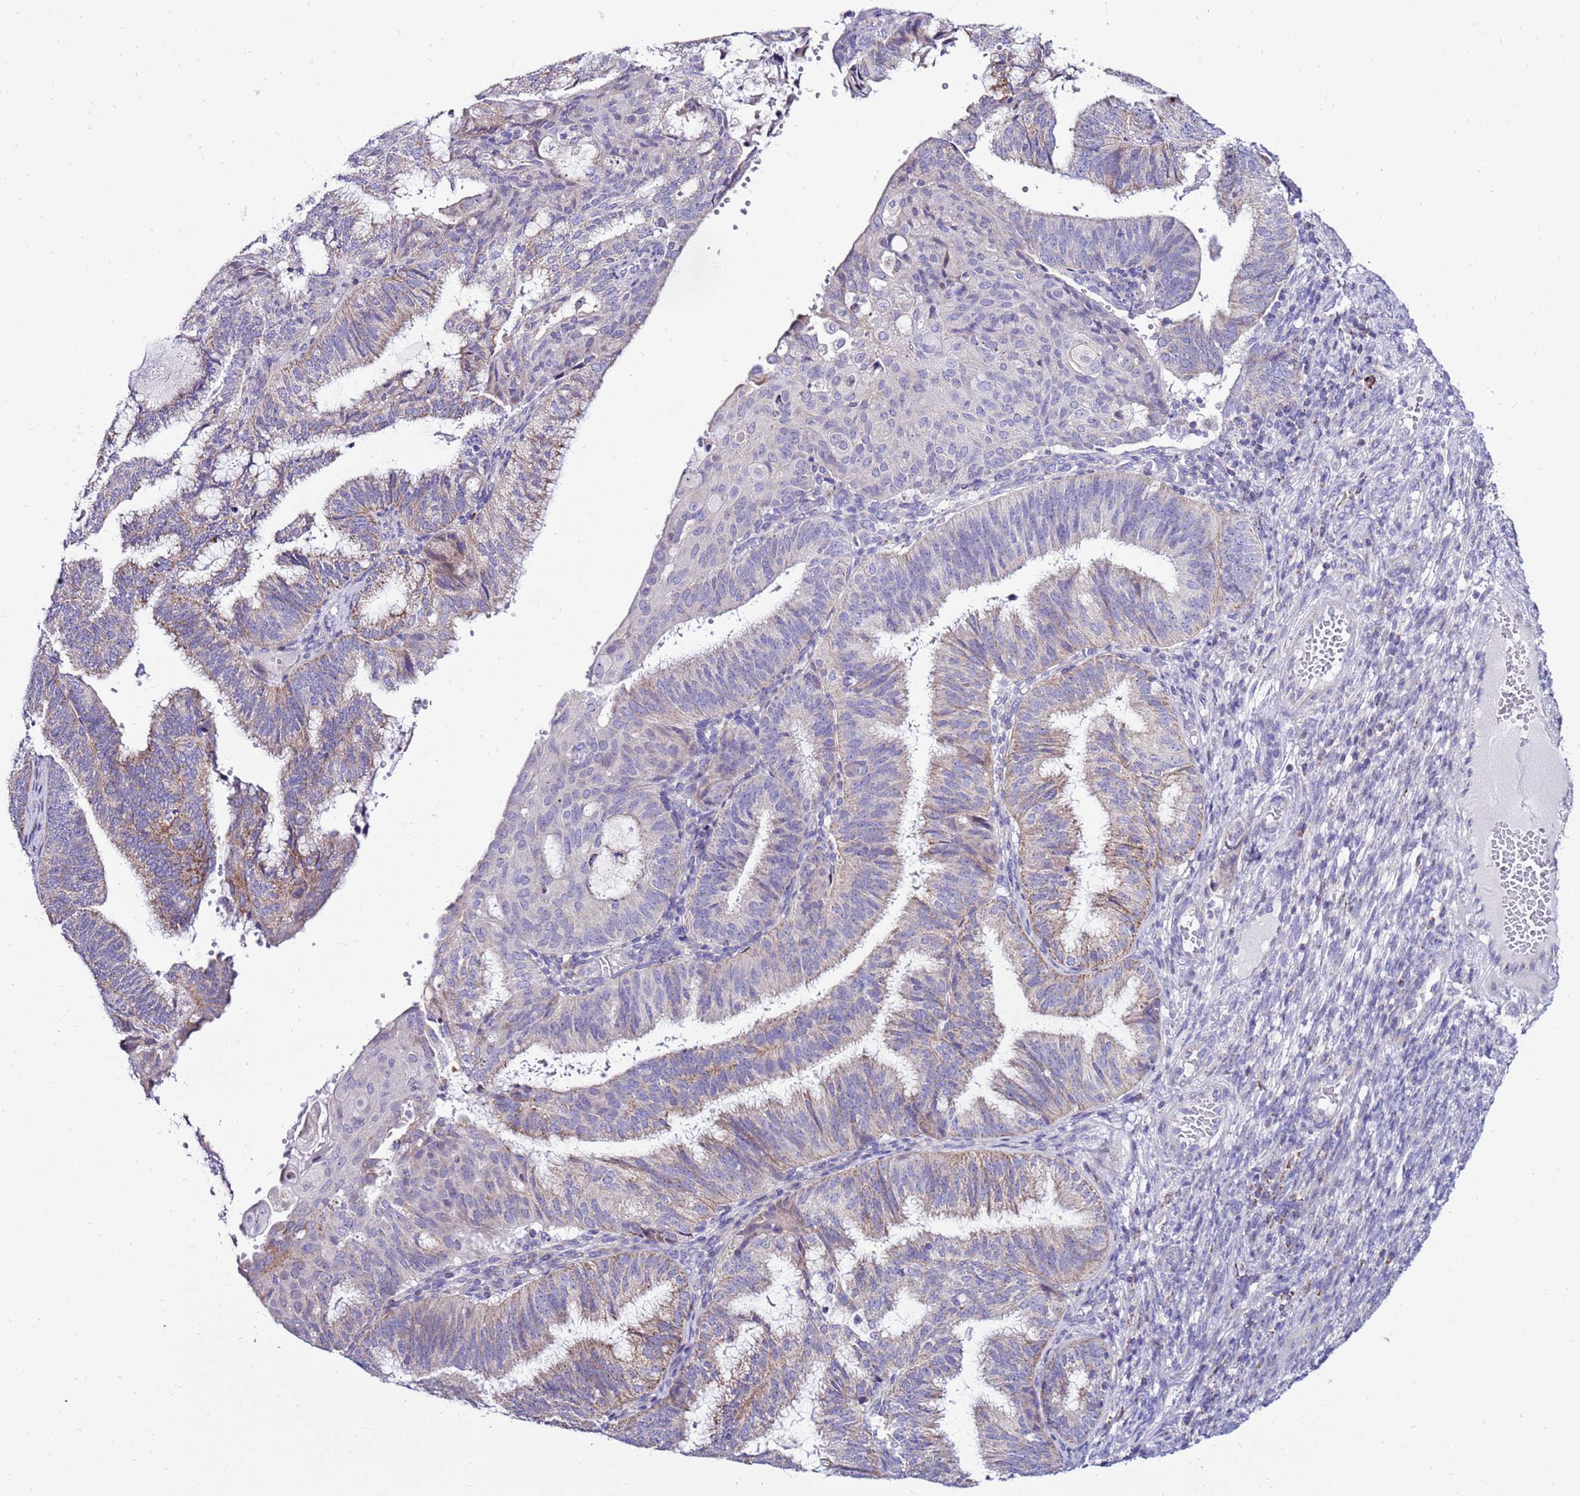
{"staining": {"intensity": "weak", "quantity": "25%-75%", "location": "cytoplasmic/membranous"}, "tissue": "endometrial cancer", "cell_type": "Tumor cells", "image_type": "cancer", "snomed": [{"axis": "morphology", "description": "Adenocarcinoma, NOS"}, {"axis": "topography", "description": "Endometrium"}], "caption": "About 25%-75% of tumor cells in endometrial adenocarcinoma exhibit weak cytoplasmic/membranous protein expression as visualized by brown immunohistochemical staining.", "gene": "IGF1R", "patient": {"sex": "female", "age": 49}}